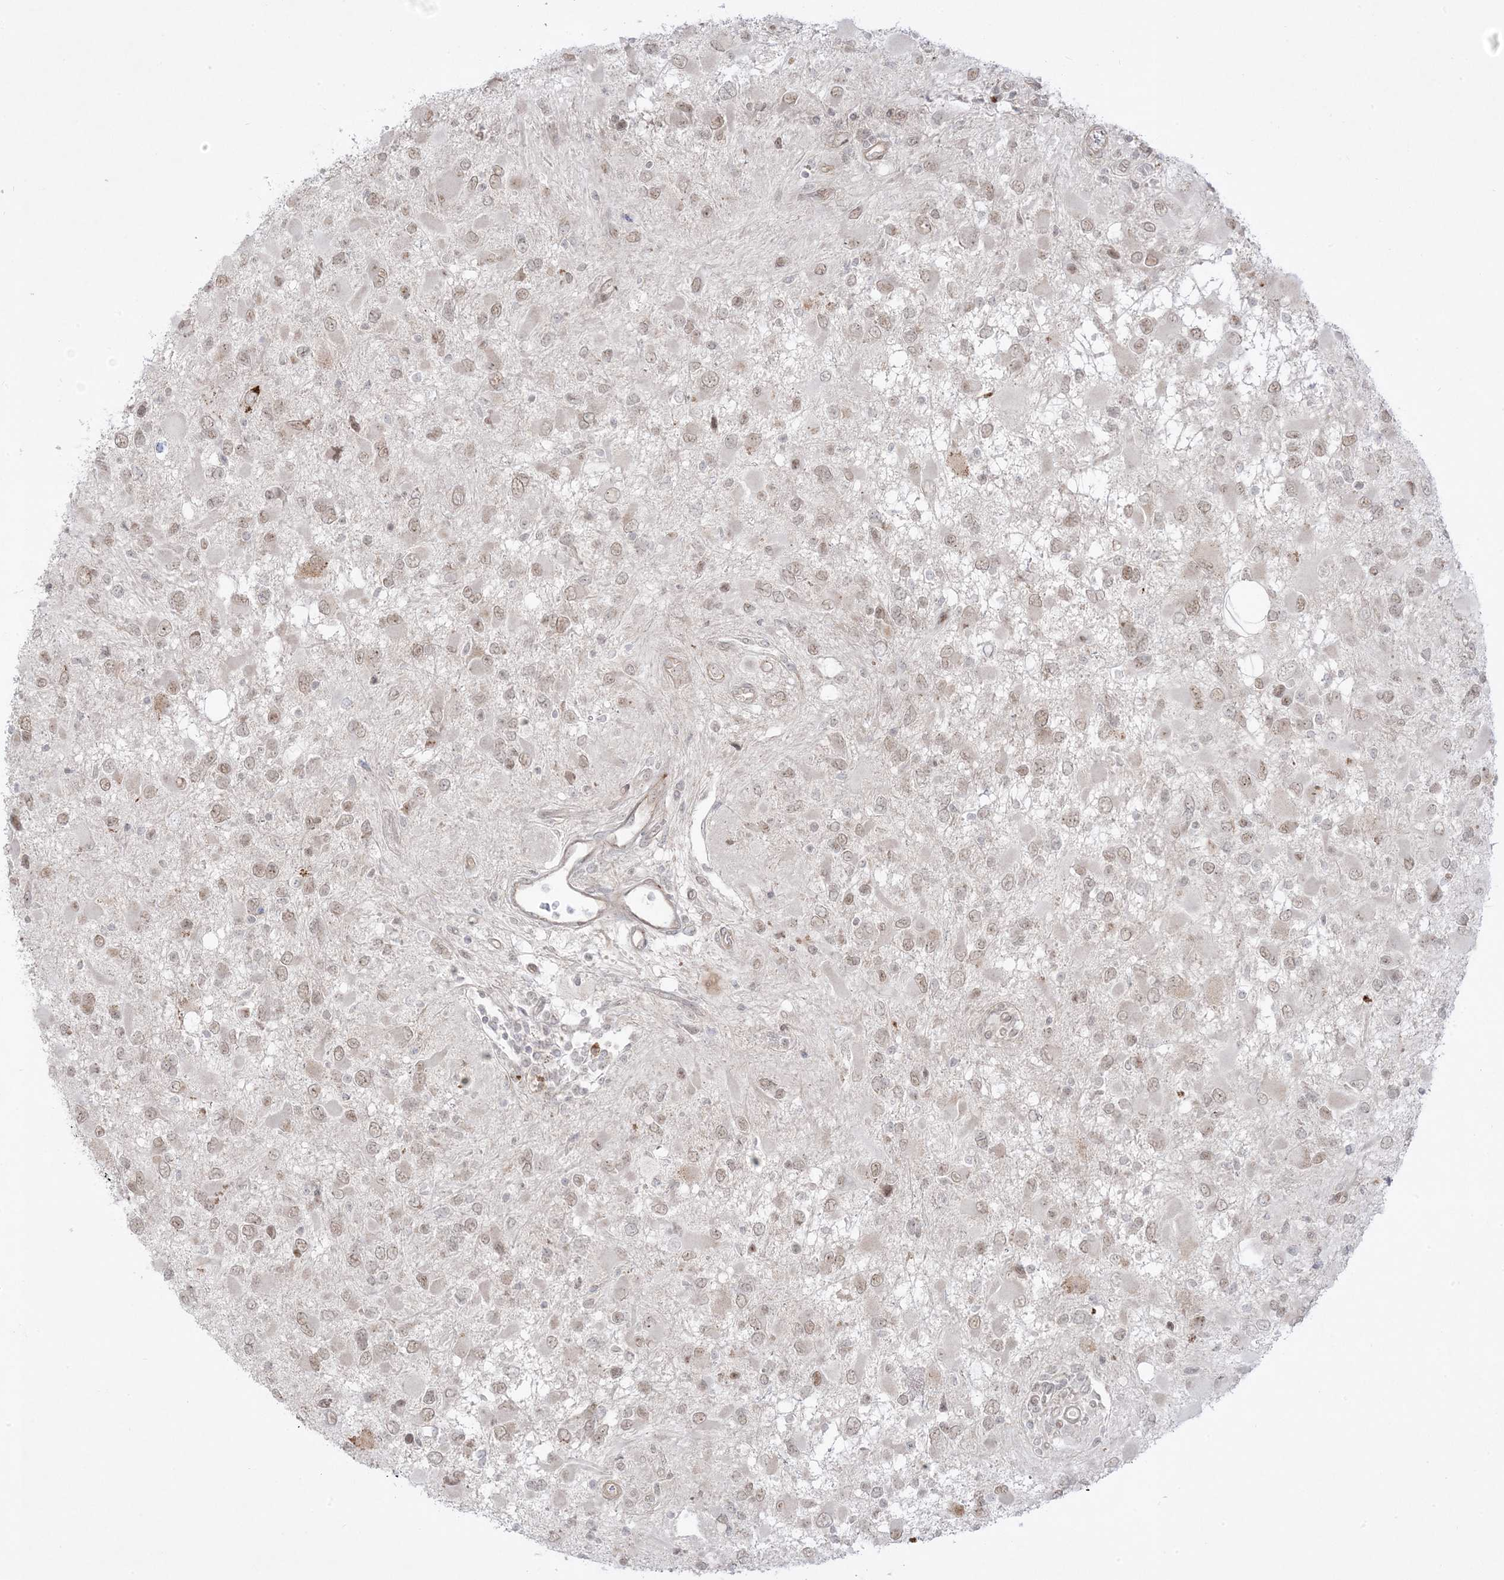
{"staining": {"intensity": "weak", "quantity": ">75%", "location": "nuclear"}, "tissue": "glioma", "cell_type": "Tumor cells", "image_type": "cancer", "snomed": [{"axis": "morphology", "description": "Glioma, malignant, High grade"}, {"axis": "topography", "description": "Brain"}], "caption": "Immunohistochemical staining of malignant glioma (high-grade) reveals low levels of weak nuclear positivity in about >75% of tumor cells.", "gene": "PTK6", "patient": {"sex": "male", "age": 53}}